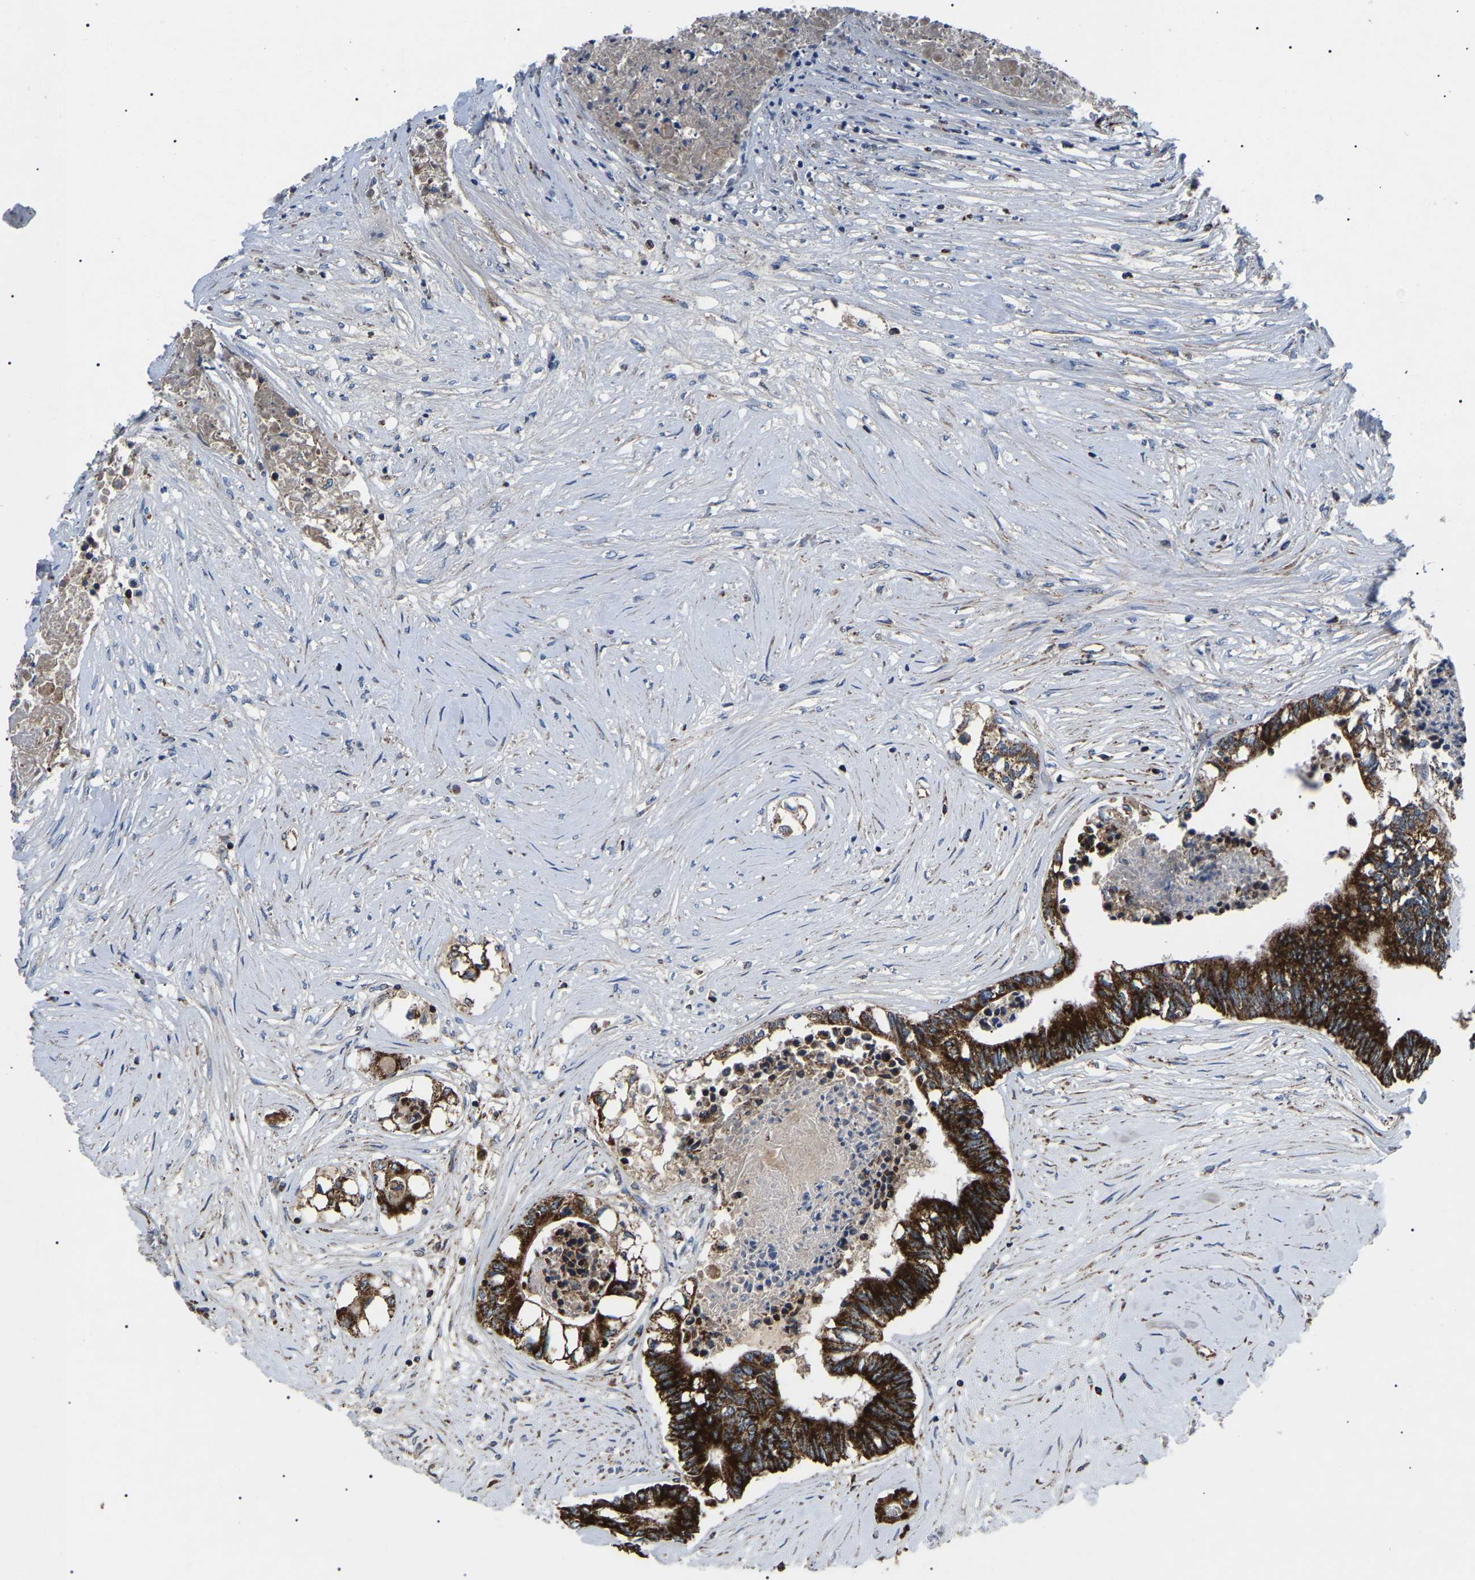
{"staining": {"intensity": "strong", "quantity": ">75%", "location": "cytoplasmic/membranous"}, "tissue": "colorectal cancer", "cell_type": "Tumor cells", "image_type": "cancer", "snomed": [{"axis": "morphology", "description": "Adenocarcinoma, NOS"}, {"axis": "topography", "description": "Rectum"}], "caption": "Colorectal cancer stained with IHC exhibits strong cytoplasmic/membranous expression in approximately >75% of tumor cells.", "gene": "PPM1E", "patient": {"sex": "male", "age": 63}}